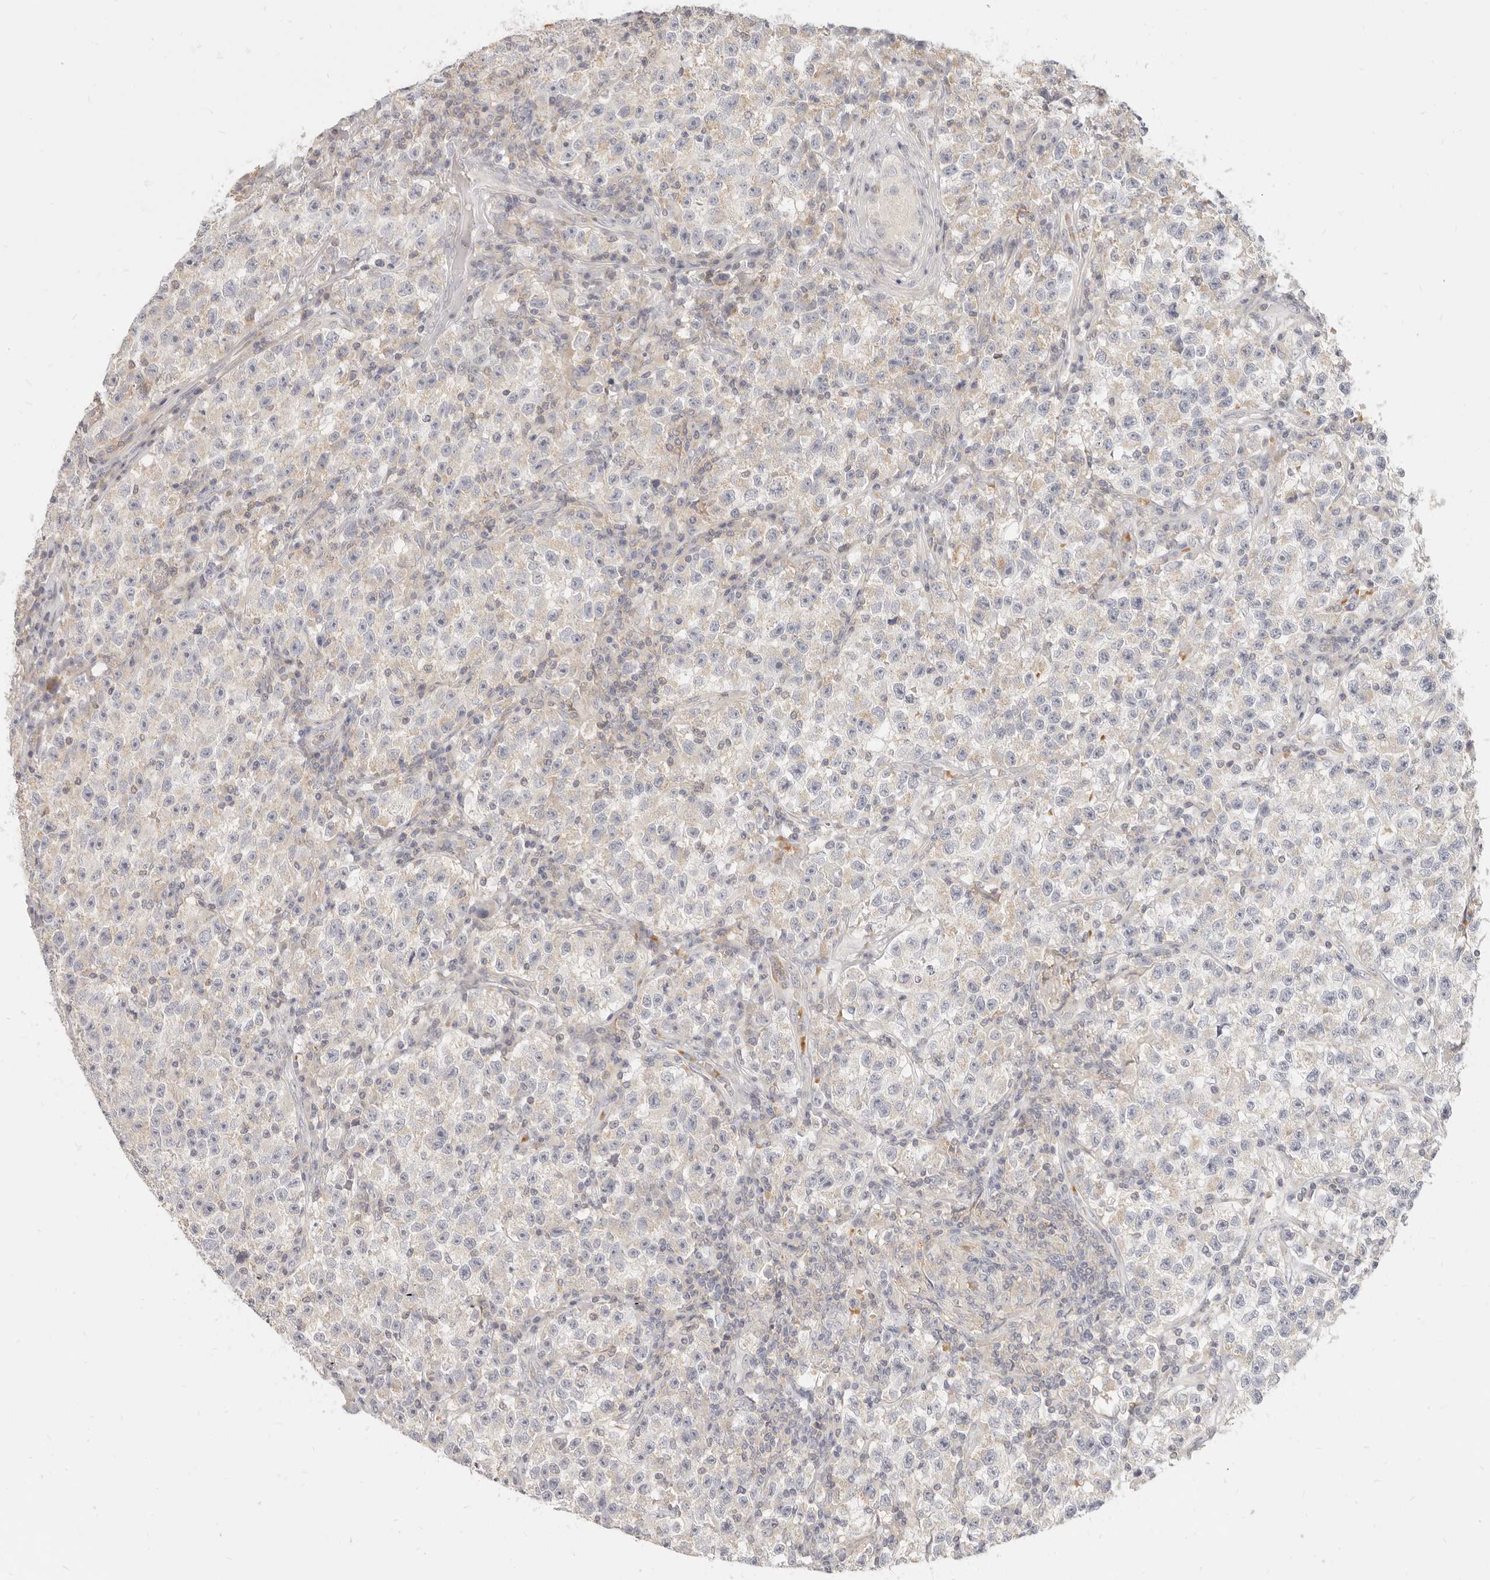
{"staining": {"intensity": "negative", "quantity": "none", "location": "none"}, "tissue": "testis cancer", "cell_type": "Tumor cells", "image_type": "cancer", "snomed": [{"axis": "morphology", "description": "Seminoma, NOS"}, {"axis": "topography", "description": "Testis"}], "caption": "A histopathology image of human seminoma (testis) is negative for staining in tumor cells.", "gene": "LTB4R2", "patient": {"sex": "male", "age": 22}}